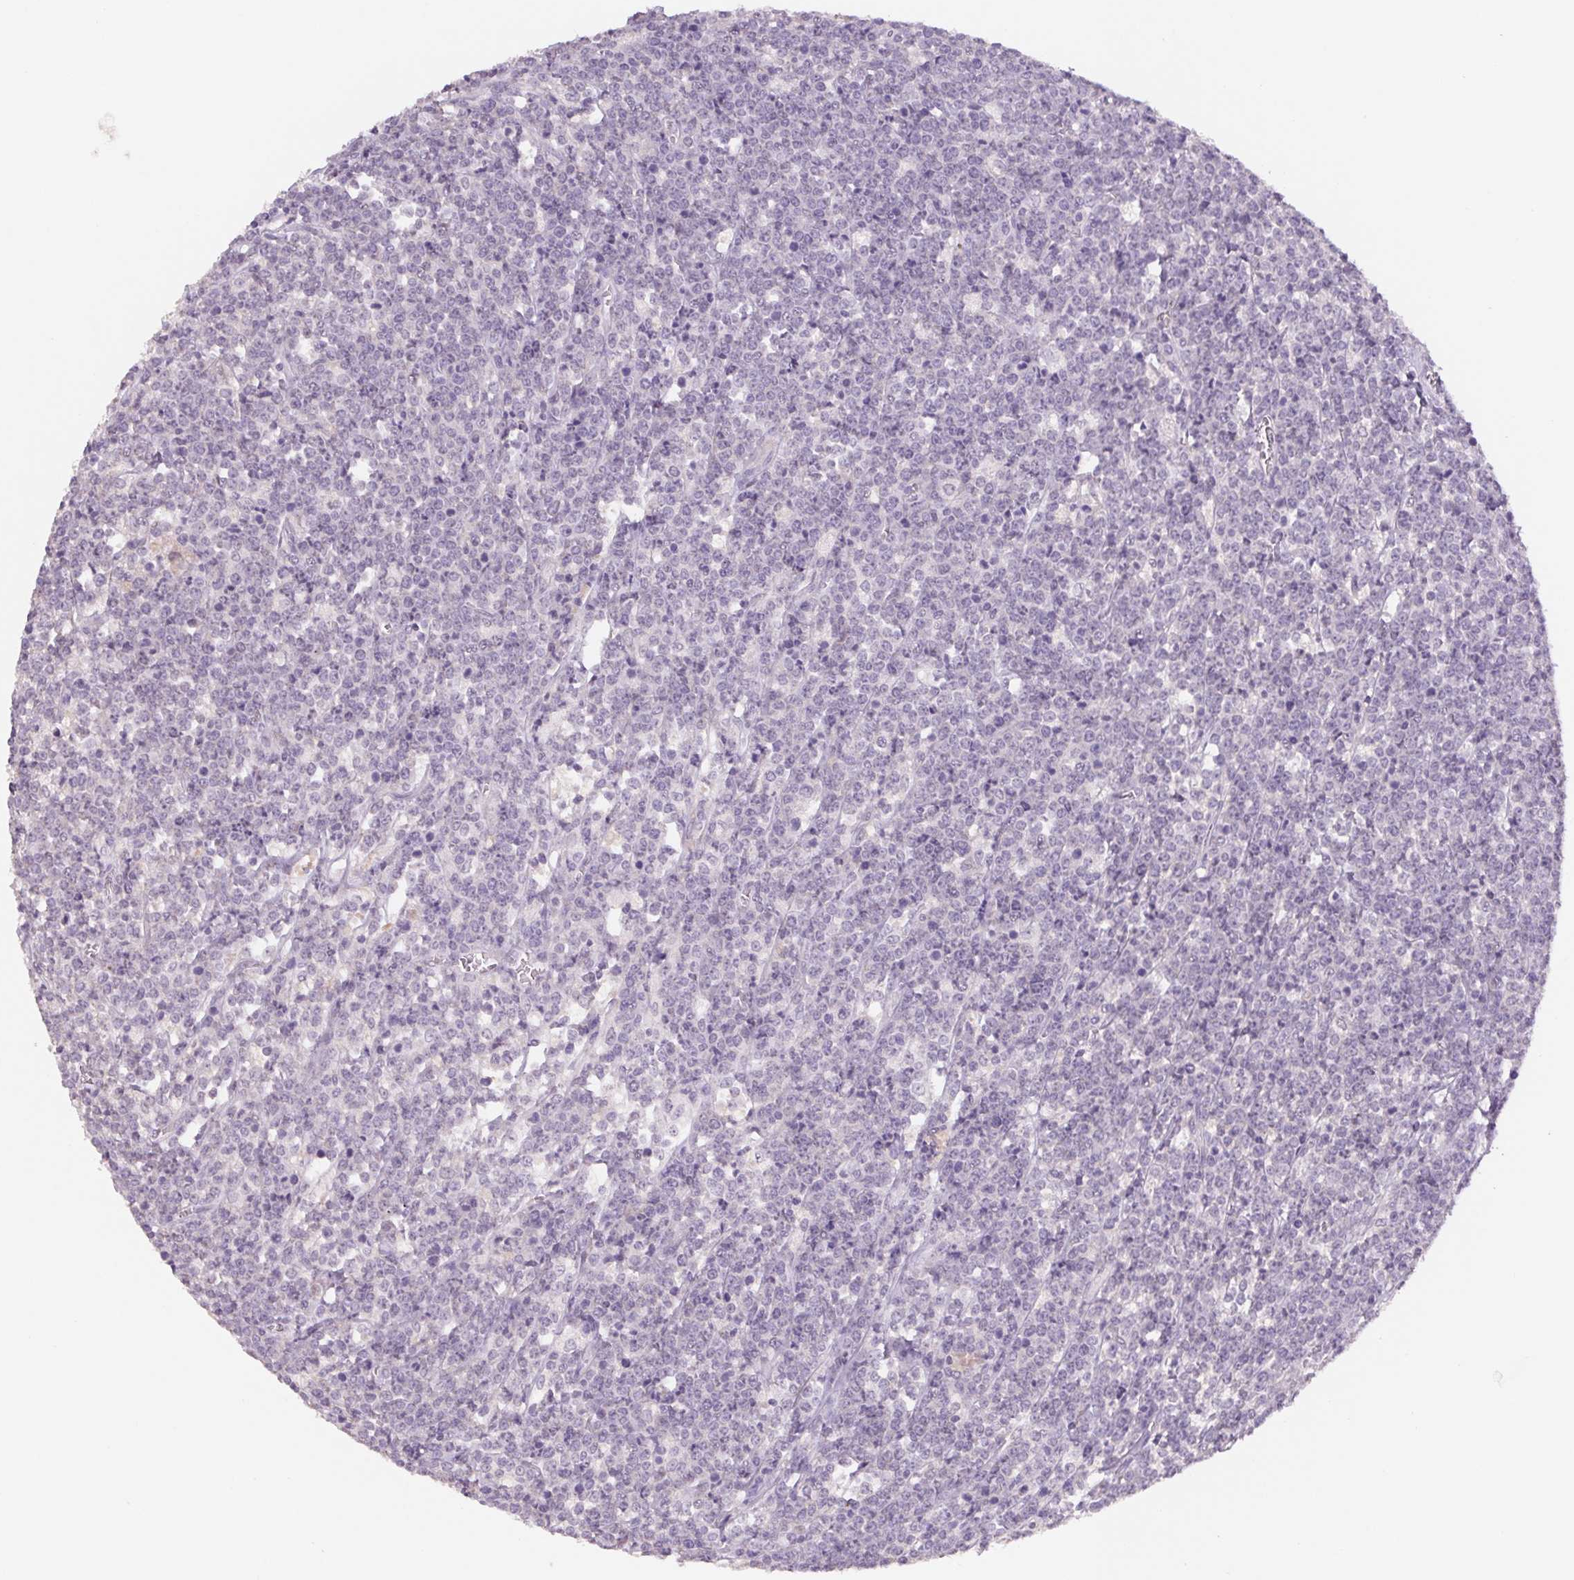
{"staining": {"intensity": "negative", "quantity": "none", "location": "none"}, "tissue": "lymphoma", "cell_type": "Tumor cells", "image_type": "cancer", "snomed": [{"axis": "morphology", "description": "Malignant lymphoma, non-Hodgkin's type, High grade"}, {"axis": "topography", "description": "Small intestine"}], "caption": "Immunohistochemistry (IHC) histopathology image of neoplastic tissue: malignant lymphoma, non-Hodgkin's type (high-grade) stained with DAB shows no significant protein expression in tumor cells.", "gene": "PNMA8B", "patient": {"sex": "female", "age": 56}}